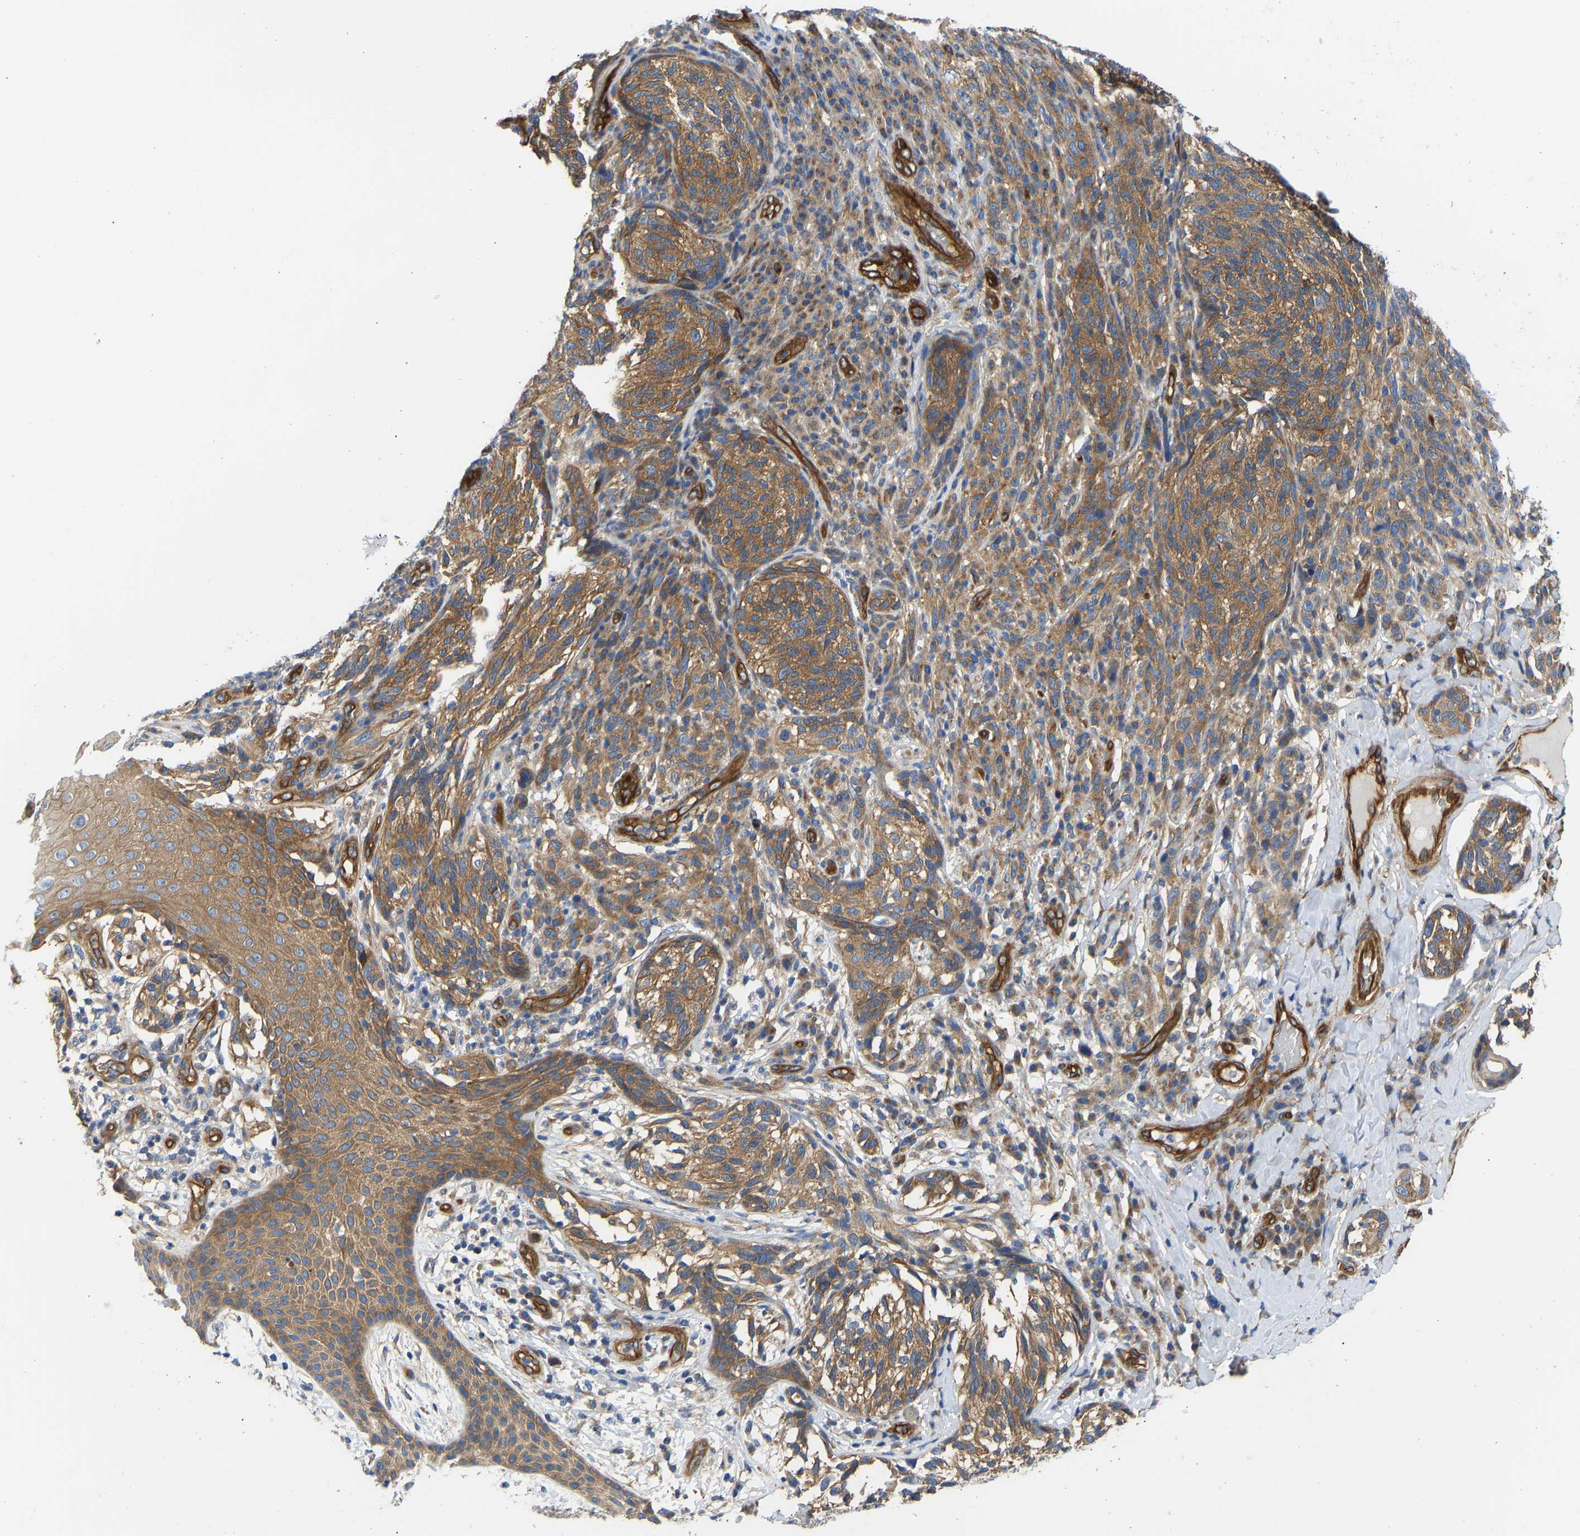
{"staining": {"intensity": "strong", "quantity": ">75%", "location": "cytoplasmic/membranous"}, "tissue": "melanoma", "cell_type": "Tumor cells", "image_type": "cancer", "snomed": [{"axis": "morphology", "description": "Malignant melanoma, NOS"}, {"axis": "topography", "description": "Skin"}], "caption": "Immunohistochemistry (IHC) image of neoplastic tissue: human melanoma stained using IHC reveals high levels of strong protein expression localized specifically in the cytoplasmic/membranous of tumor cells, appearing as a cytoplasmic/membranous brown color.", "gene": "MYO1C", "patient": {"sex": "female", "age": 73}}